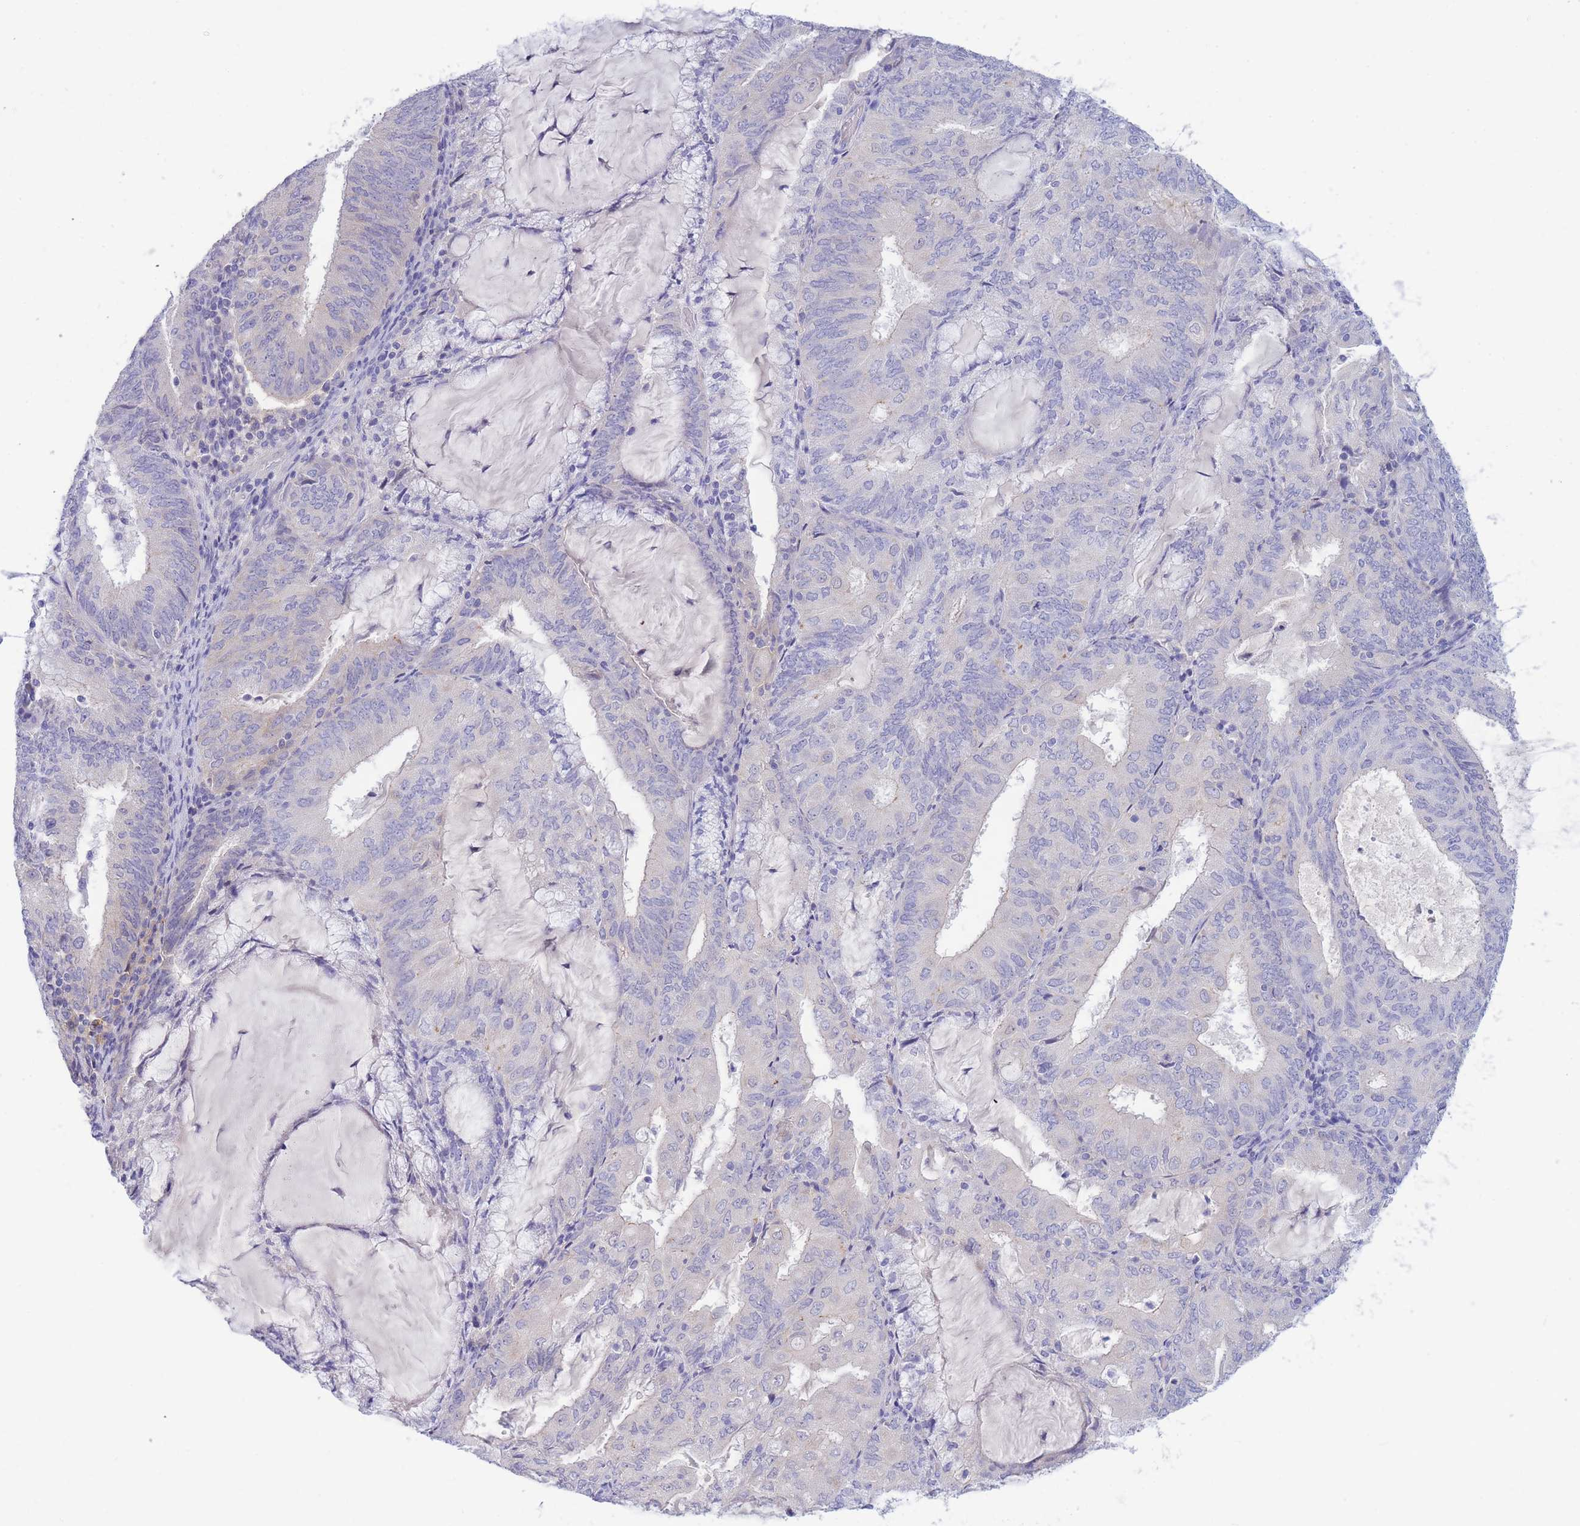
{"staining": {"intensity": "negative", "quantity": "none", "location": "none"}, "tissue": "endometrial cancer", "cell_type": "Tumor cells", "image_type": "cancer", "snomed": [{"axis": "morphology", "description": "Adenocarcinoma, NOS"}, {"axis": "topography", "description": "Endometrium"}], "caption": "Tumor cells are negative for brown protein staining in endometrial adenocarcinoma.", "gene": "PCDHB3", "patient": {"sex": "female", "age": 81}}